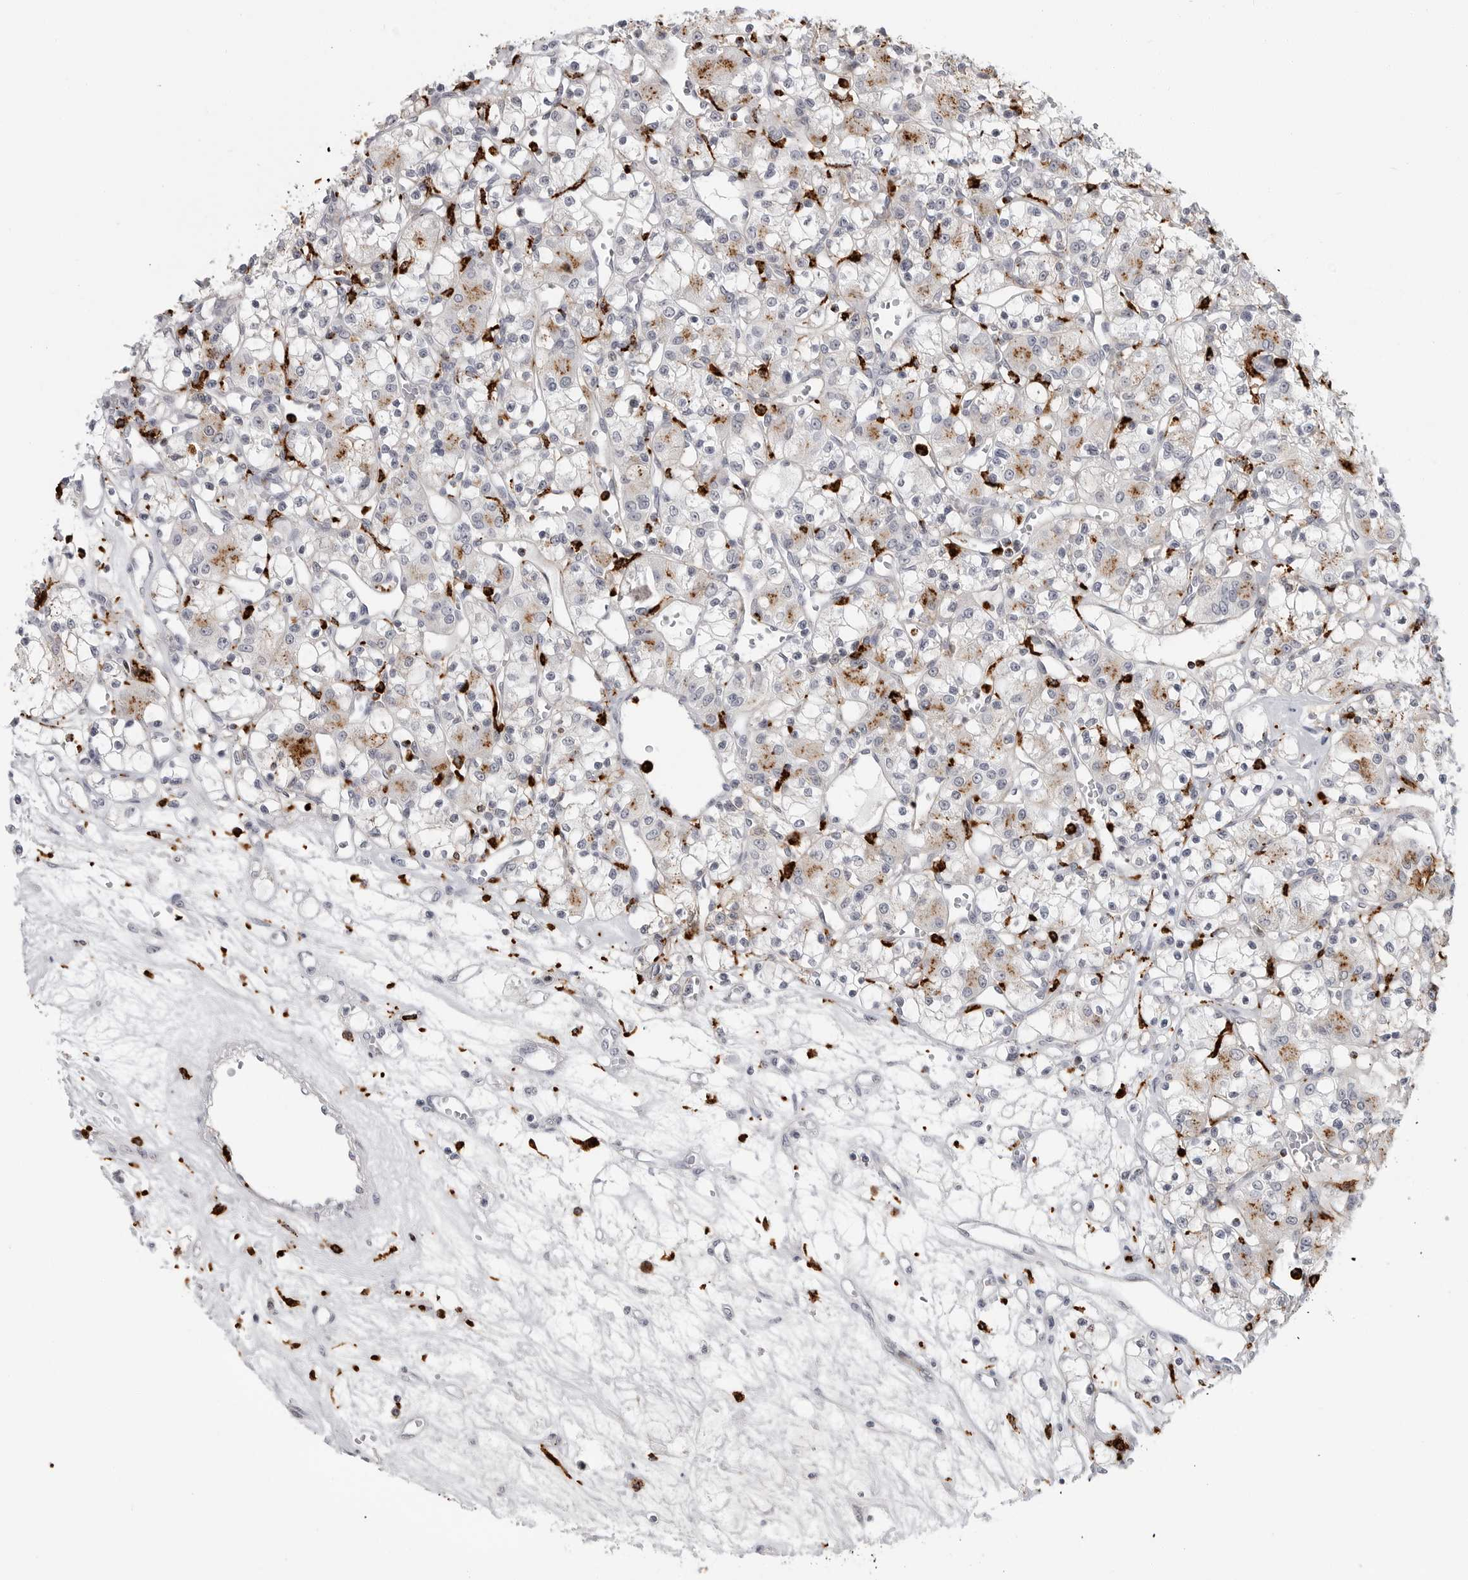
{"staining": {"intensity": "moderate", "quantity": "<25%", "location": "cytoplasmic/membranous"}, "tissue": "renal cancer", "cell_type": "Tumor cells", "image_type": "cancer", "snomed": [{"axis": "morphology", "description": "Adenocarcinoma, NOS"}, {"axis": "topography", "description": "Kidney"}], "caption": "This micrograph shows immunohistochemistry (IHC) staining of human renal adenocarcinoma, with low moderate cytoplasmic/membranous positivity in approximately <25% of tumor cells.", "gene": "IFI30", "patient": {"sex": "female", "age": 59}}